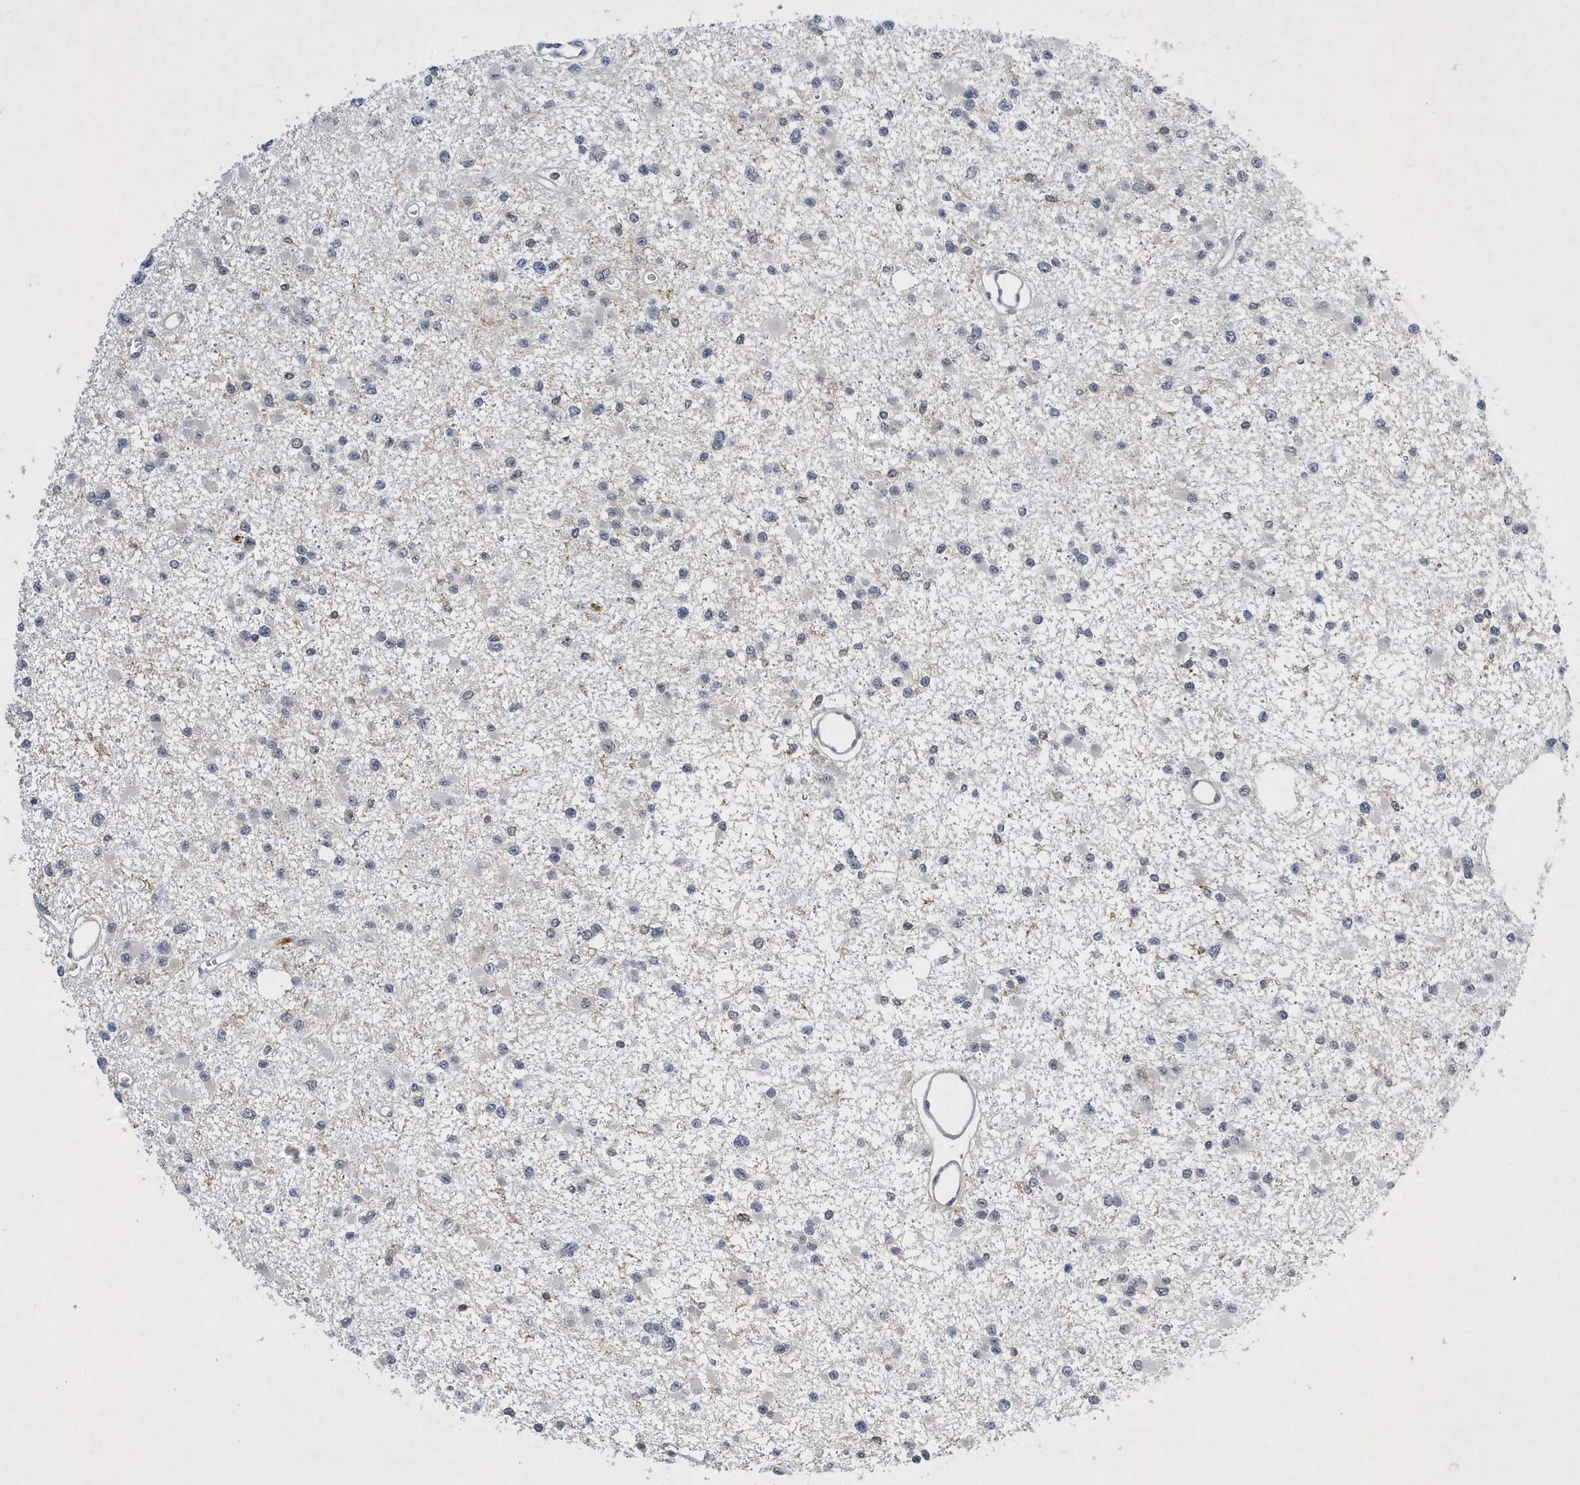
{"staining": {"intensity": "negative", "quantity": "none", "location": "none"}, "tissue": "glioma", "cell_type": "Tumor cells", "image_type": "cancer", "snomed": [{"axis": "morphology", "description": "Glioma, malignant, Low grade"}, {"axis": "topography", "description": "Brain"}], "caption": "This is an immunohistochemistry histopathology image of human malignant glioma (low-grade). There is no positivity in tumor cells.", "gene": "FAM217A", "patient": {"sex": "female", "age": 22}}